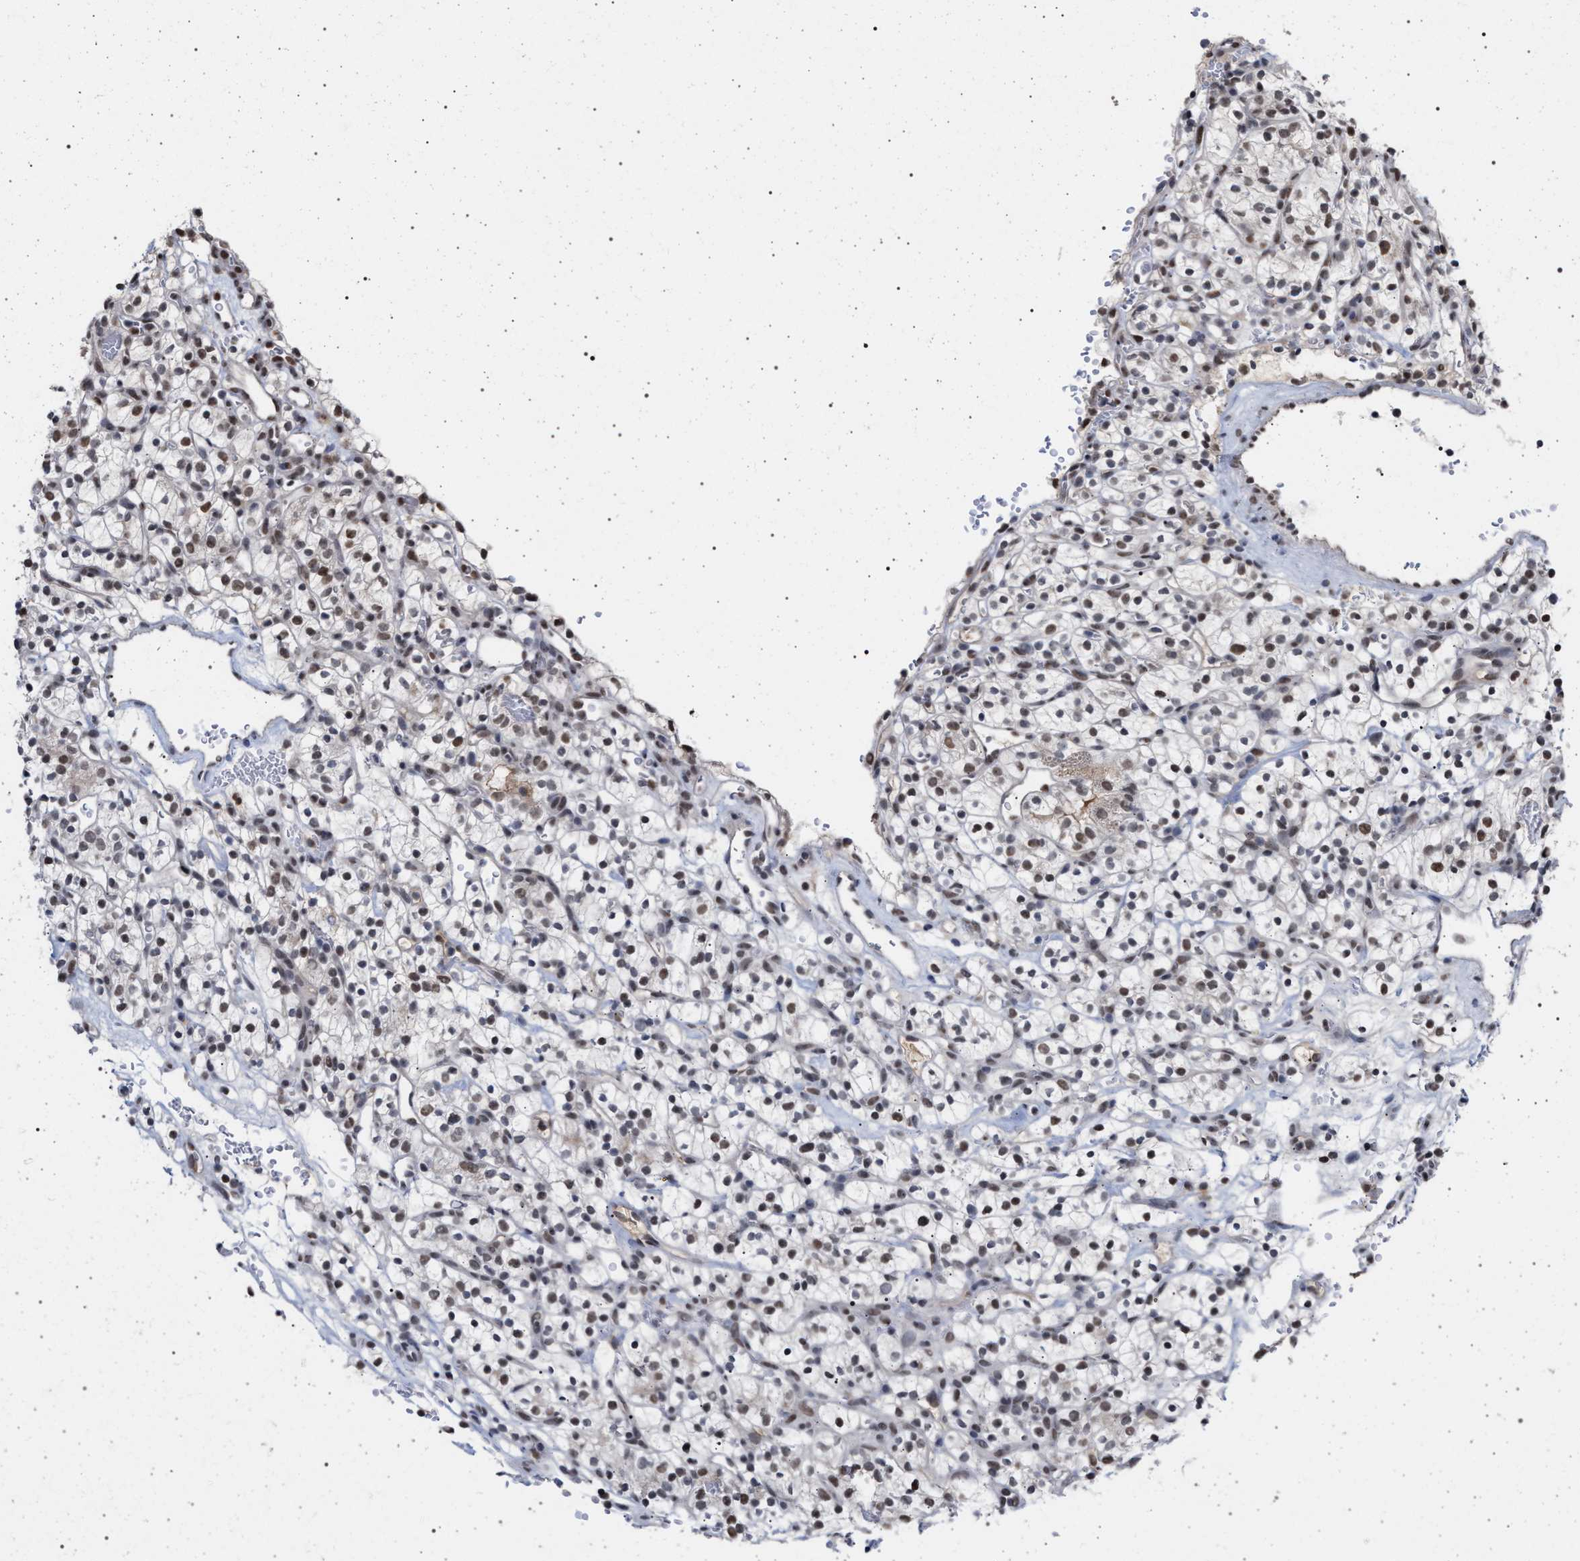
{"staining": {"intensity": "moderate", "quantity": ">75%", "location": "nuclear"}, "tissue": "renal cancer", "cell_type": "Tumor cells", "image_type": "cancer", "snomed": [{"axis": "morphology", "description": "Adenocarcinoma, NOS"}, {"axis": "topography", "description": "Kidney"}], "caption": "Brown immunohistochemical staining in adenocarcinoma (renal) reveals moderate nuclear positivity in about >75% of tumor cells.", "gene": "PHF12", "patient": {"sex": "female", "age": 57}}